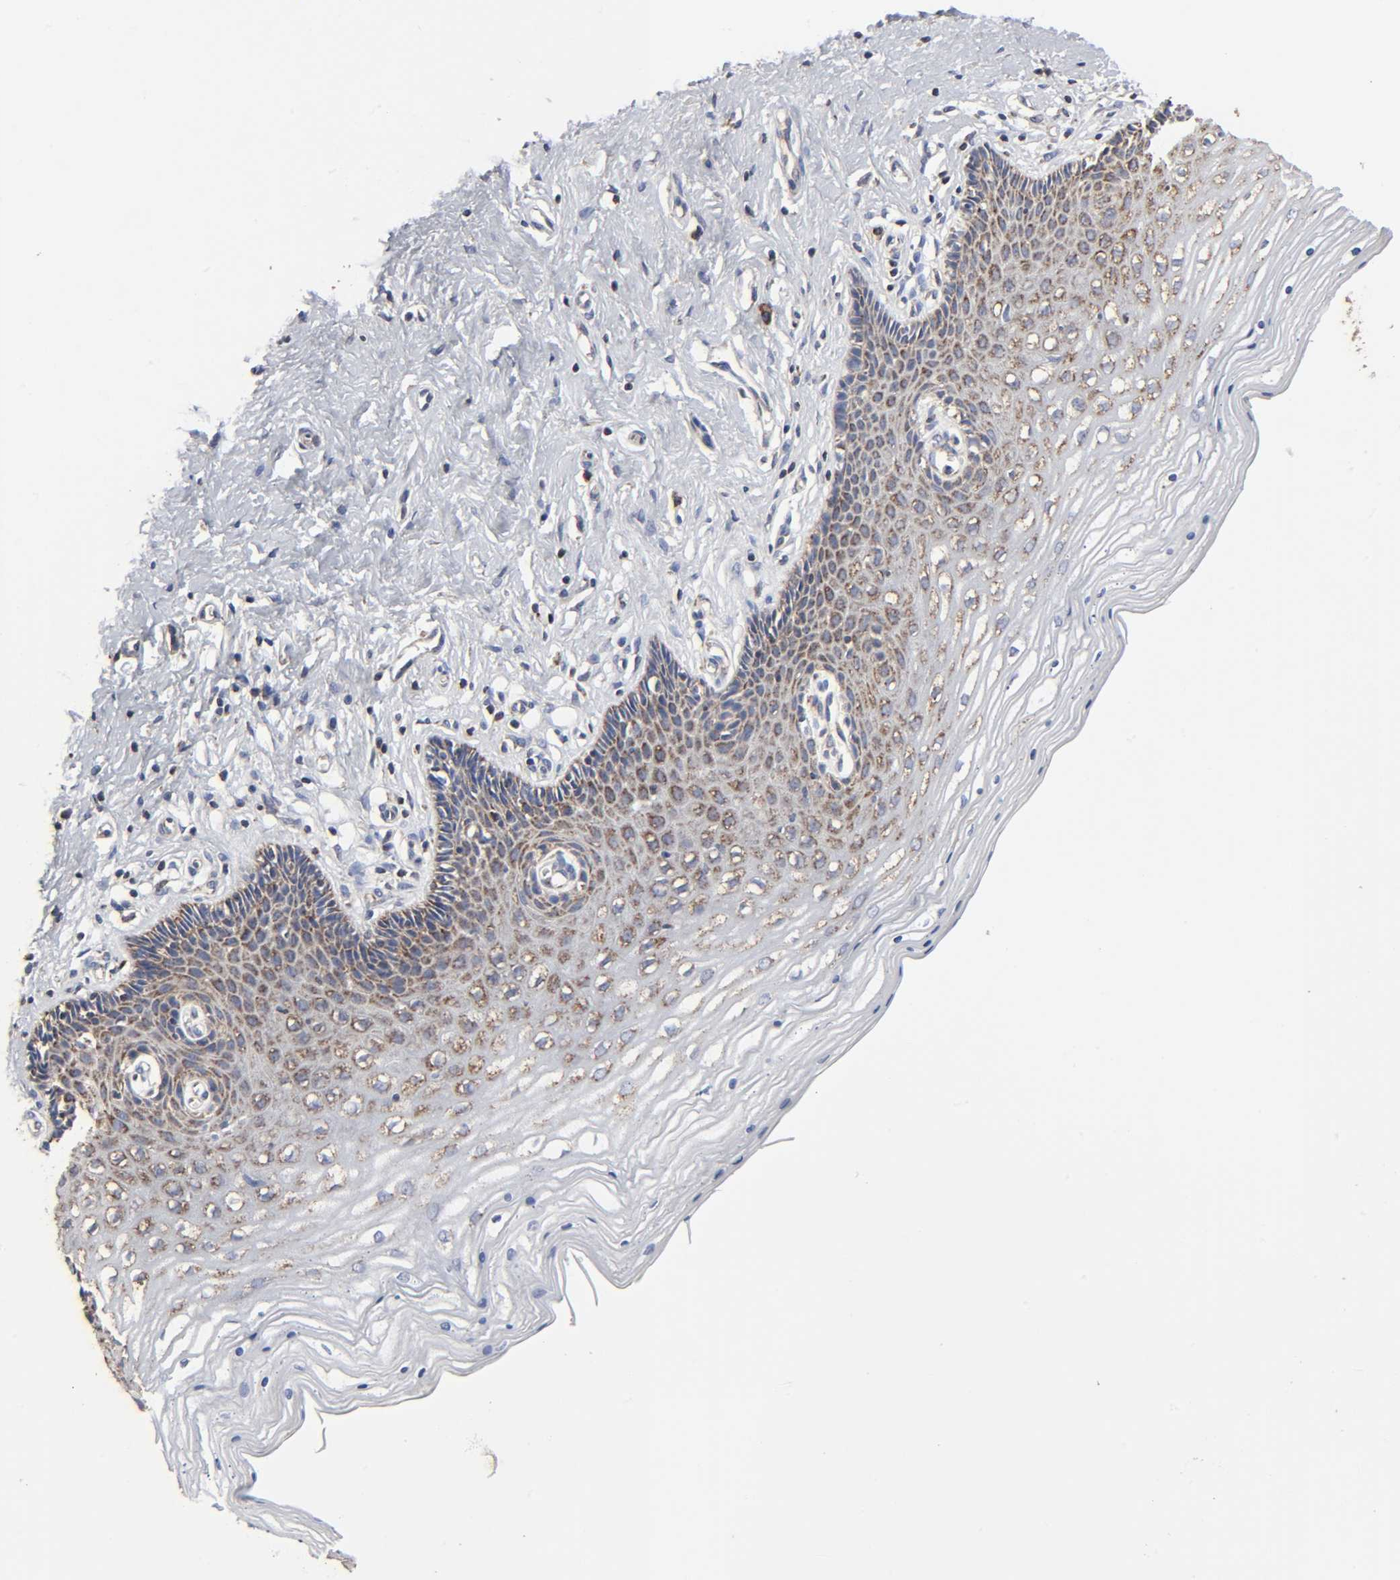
{"staining": {"intensity": "moderate", "quantity": ">75%", "location": "cytoplasmic/membranous"}, "tissue": "cervix", "cell_type": "Glandular cells", "image_type": "normal", "snomed": [{"axis": "morphology", "description": "Normal tissue, NOS"}, {"axis": "topography", "description": "Cervix"}], "caption": "Human cervix stained for a protein (brown) reveals moderate cytoplasmic/membranous positive staining in approximately >75% of glandular cells.", "gene": "COX6B1", "patient": {"sex": "female", "age": 55}}